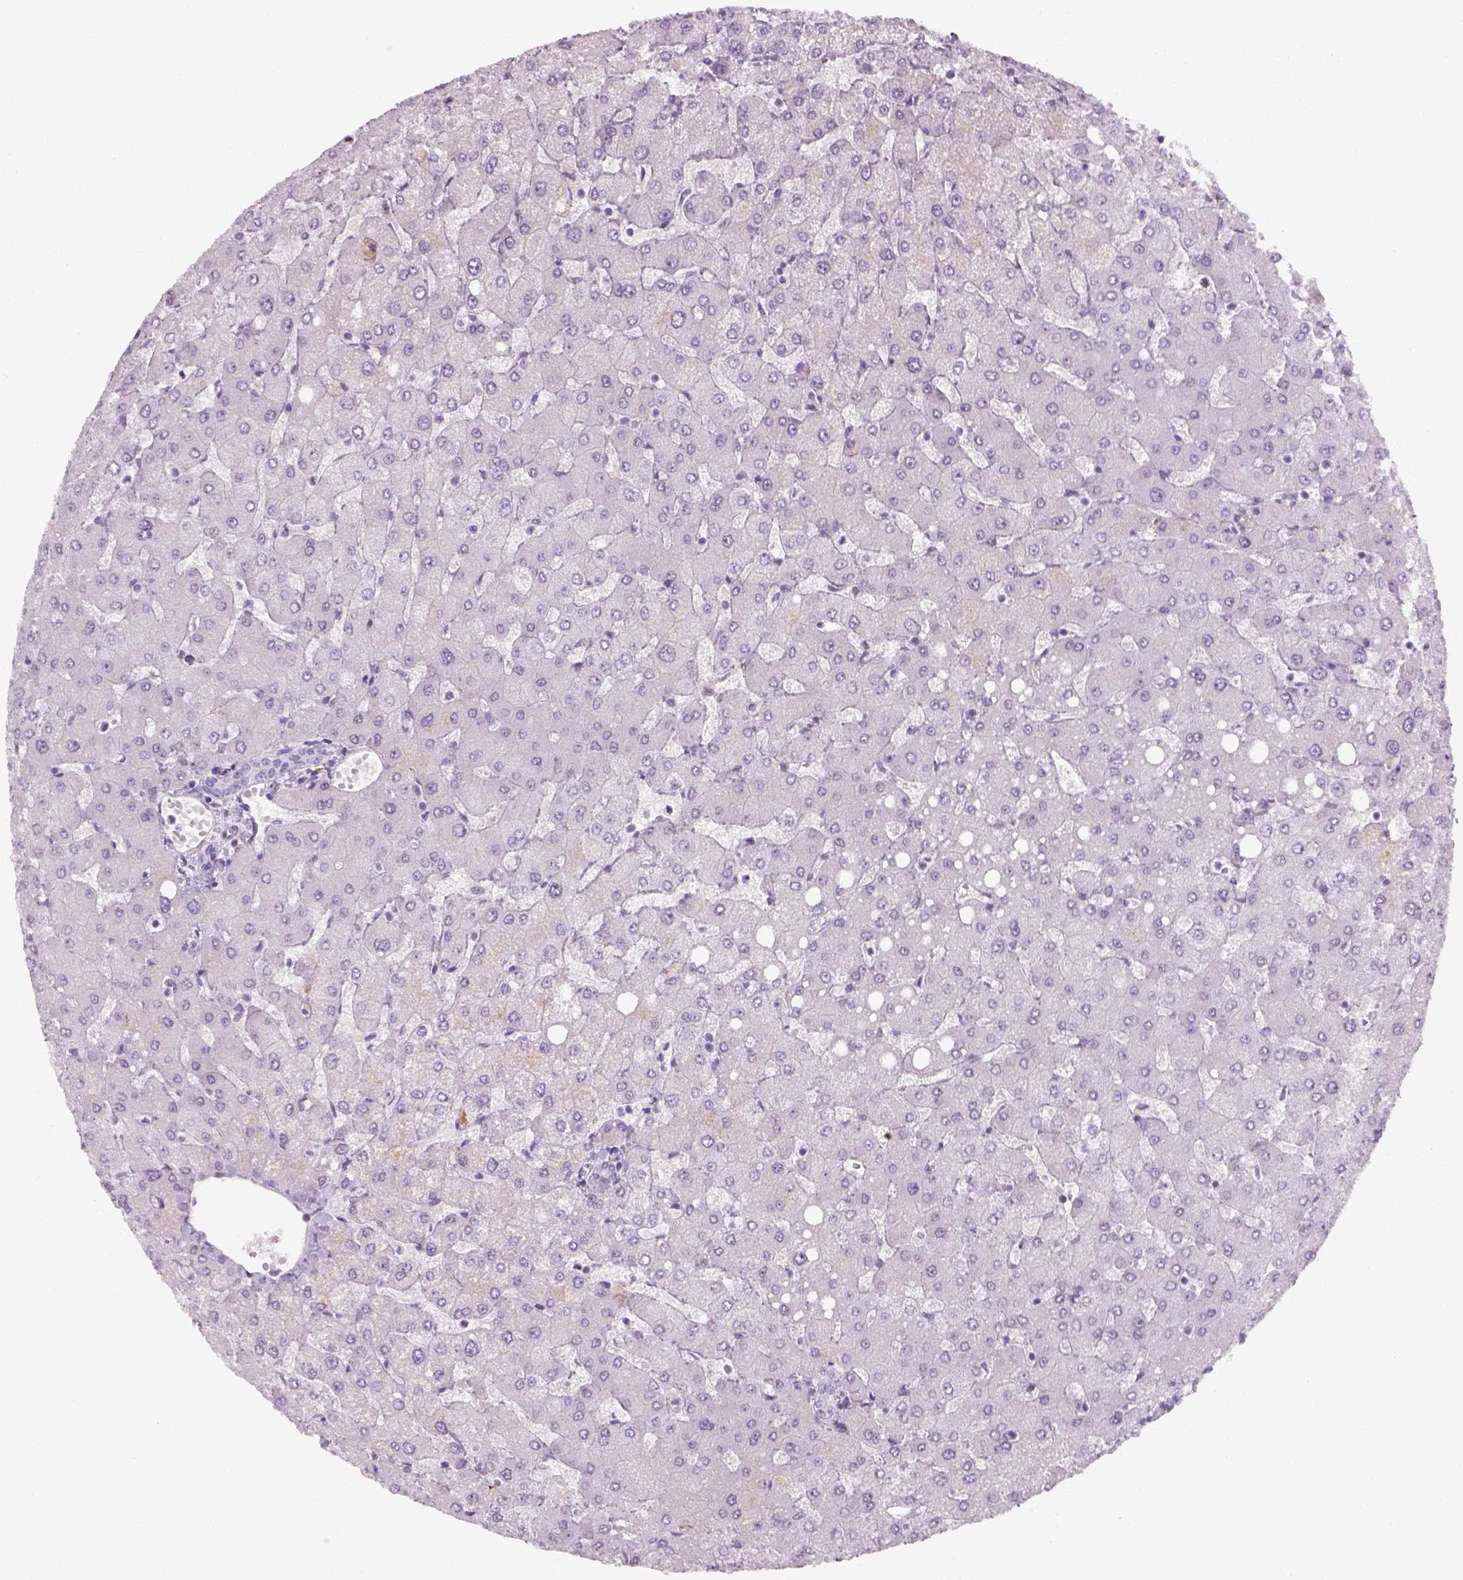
{"staining": {"intensity": "negative", "quantity": "none", "location": "none"}, "tissue": "liver", "cell_type": "Cholangiocytes", "image_type": "normal", "snomed": [{"axis": "morphology", "description": "Normal tissue, NOS"}, {"axis": "topography", "description": "Liver"}], "caption": "Immunohistochemistry photomicrograph of benign liver: liver stained with DAB exhibits no significant protein staining in cholangiocytes.", "gene": "TH", "patient": {"sex": "female", "age": 54}}